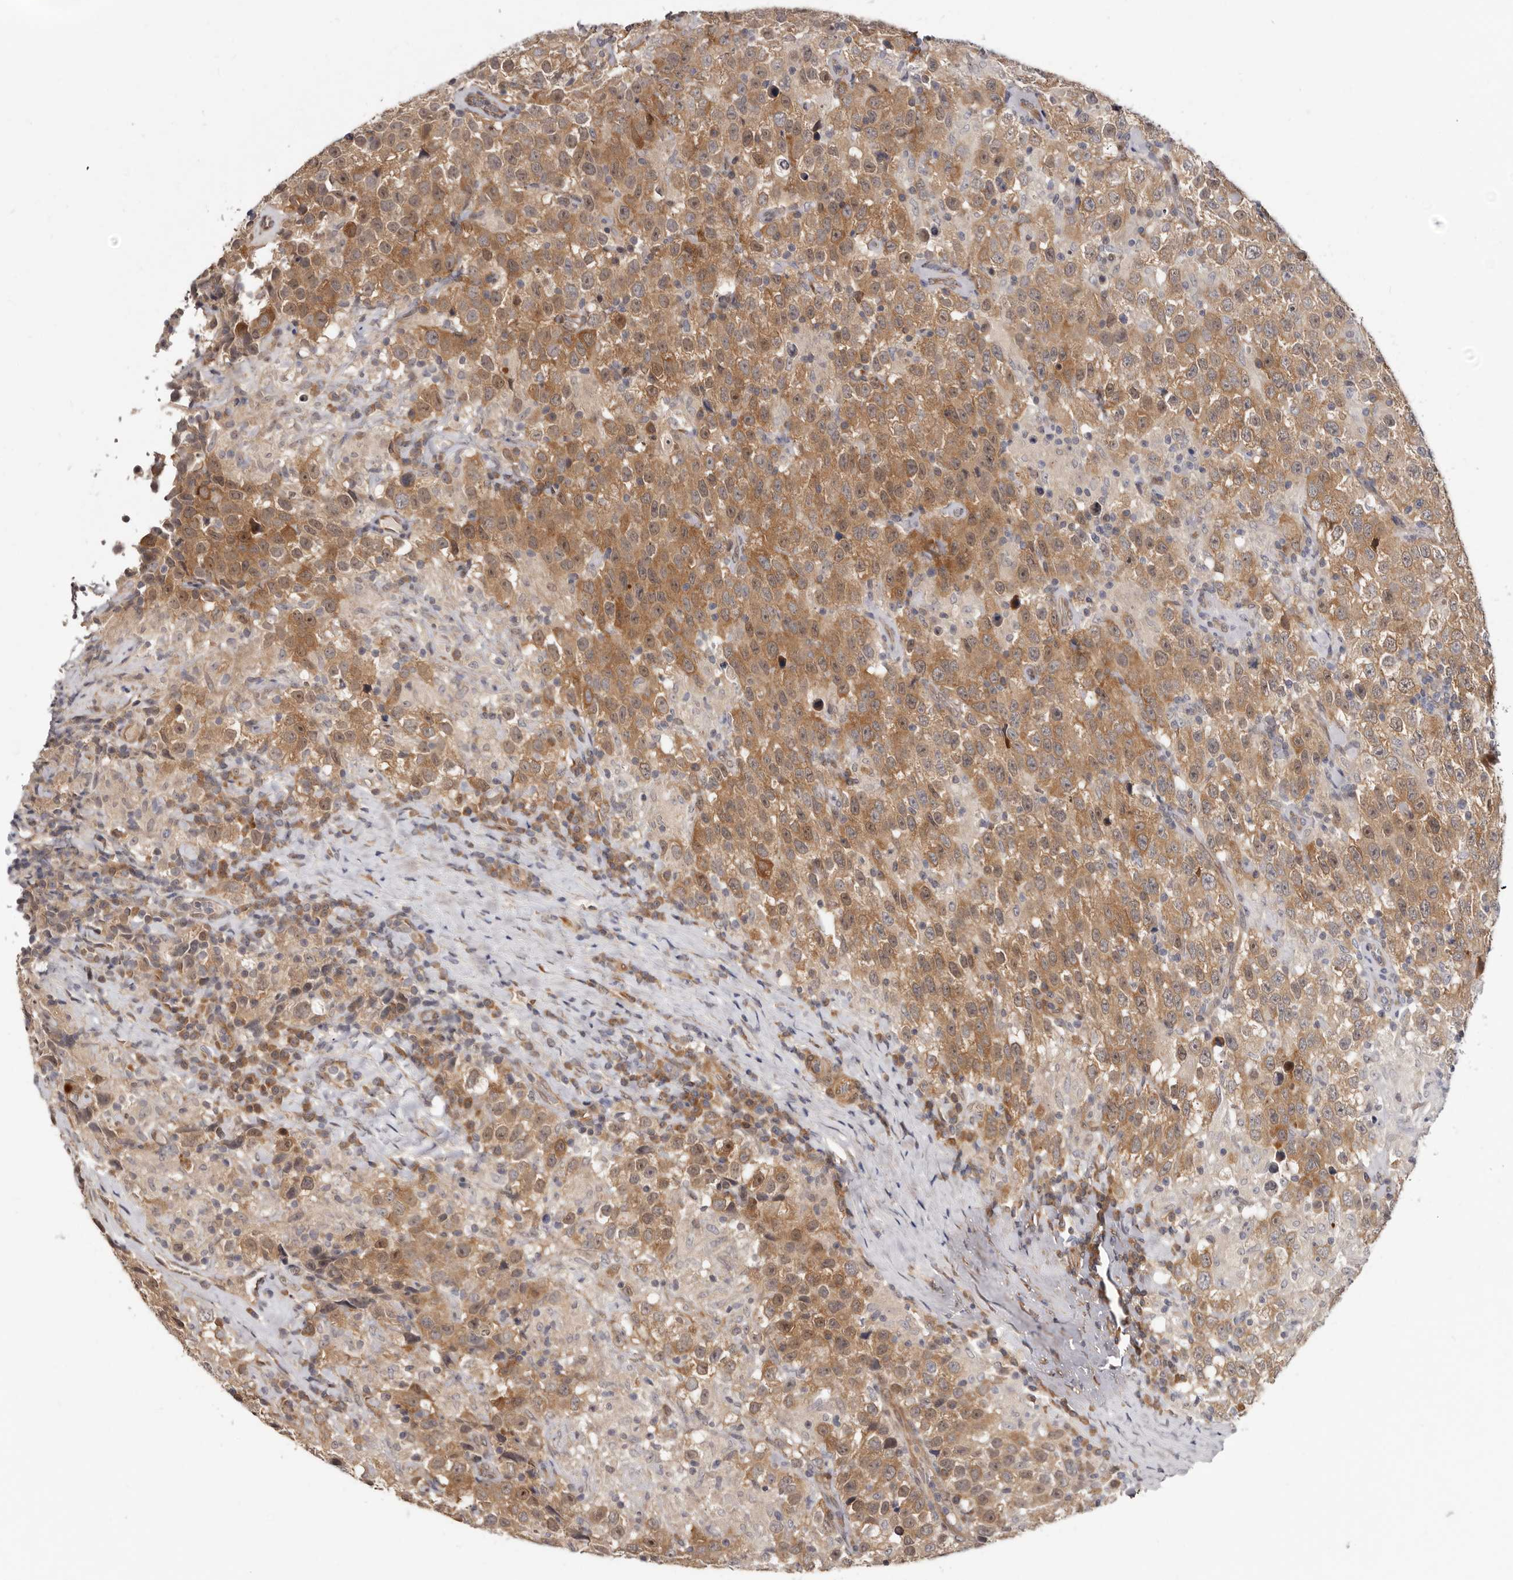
{"staining": {"intensity": "moderate", "quantity": ">75%", "location": "cytoplasmic/membranous"}, "tissue": "testis cancer", "cell_type": "Tumor cells", "image_type": "cancer", "snomed": [{"axis": "morphology", "description": "Seminoma, NOS"}, {"axis": "topography", "description": "Testis"}], "caption": "Tumor cells exhibit moderate cytoplasmic/membranous staining in approximately >75% of cells in seminoma (testis).", "gene": "SBDS", "patient": {"sex": "male", "age": 41}}